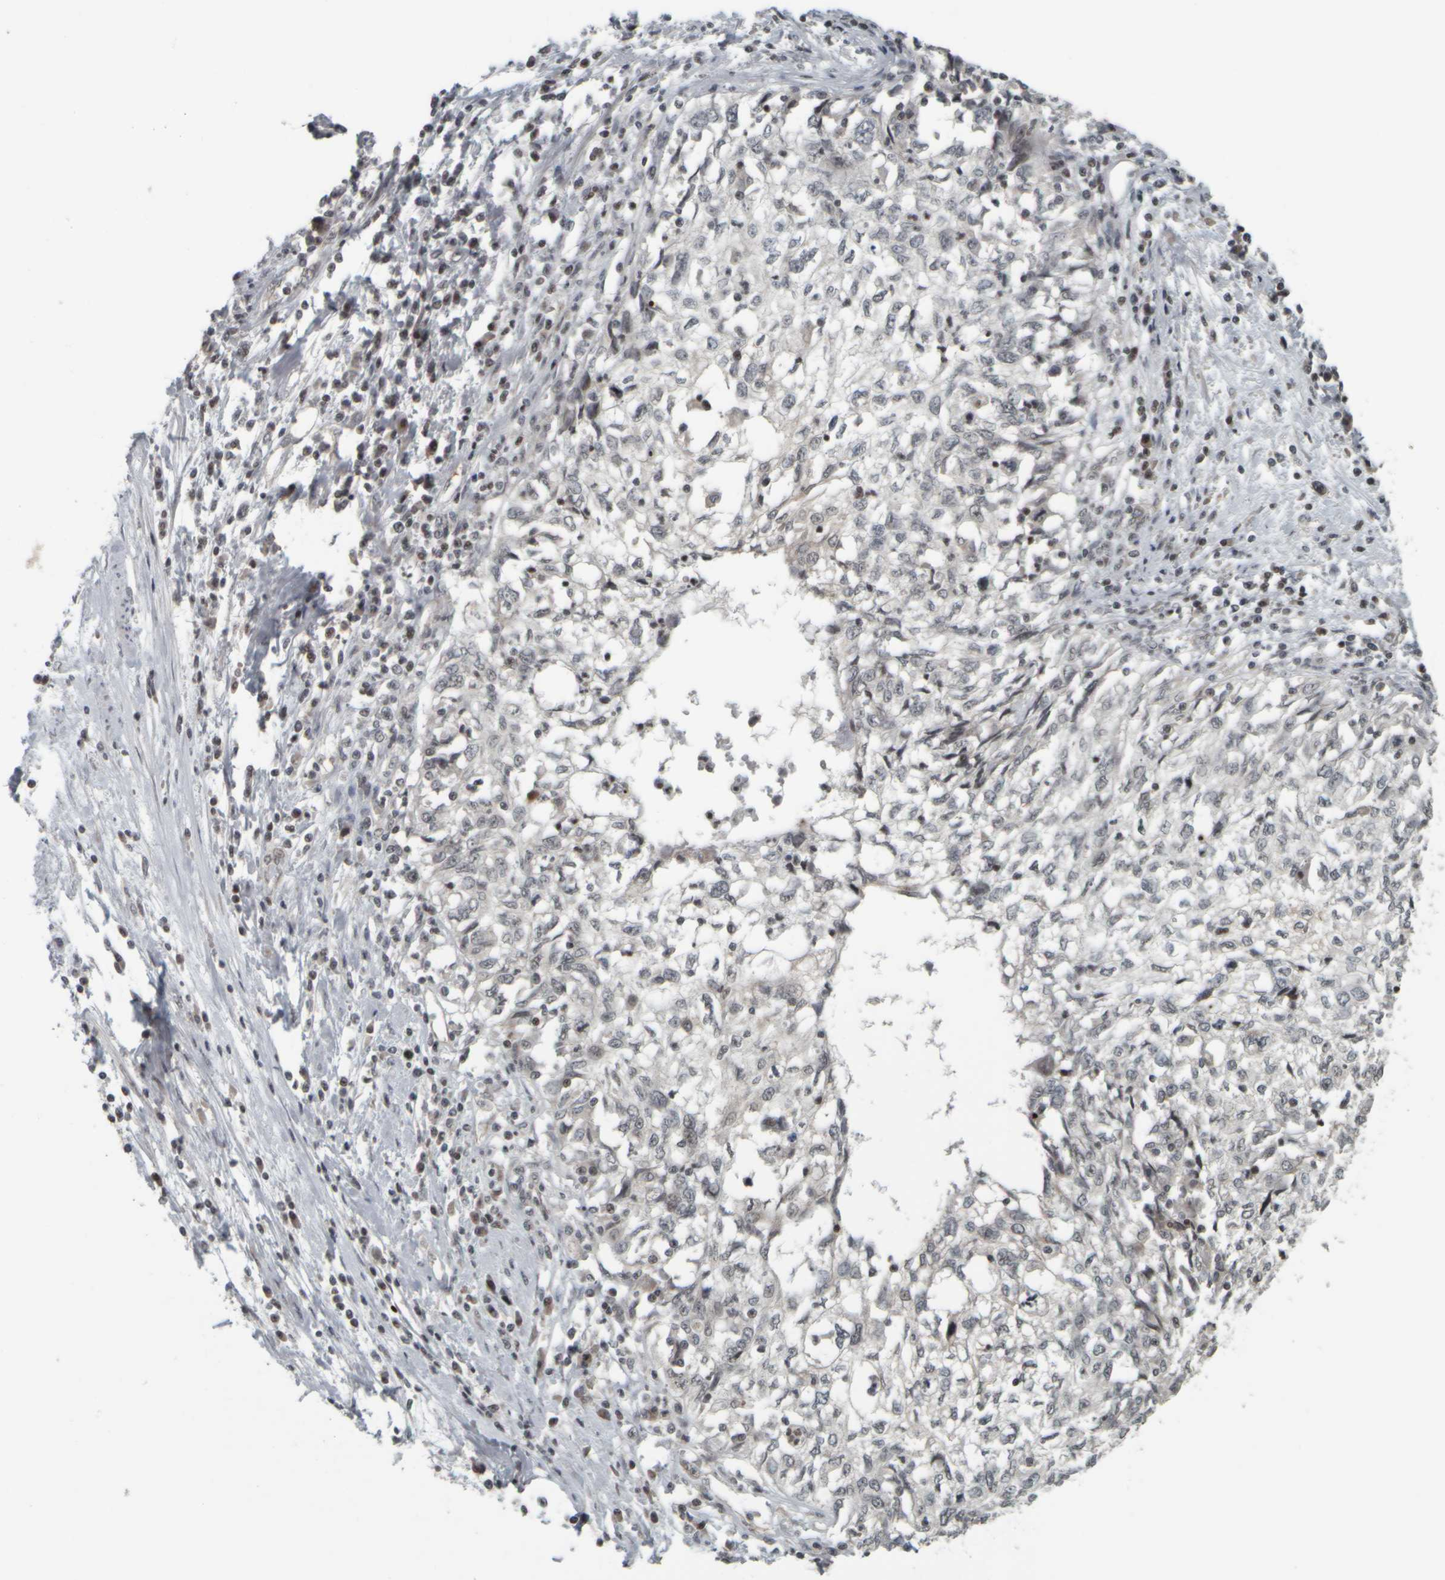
{"staining": {"intensity": "negative", "quantity": "none", "location": "none"}, "tissue": "cervical cancer", "cell_type": "Tumor cells", "image_type": "cancer", "snomed": [{"axis": "morphology", "description": "Squamous cell carcinoma, NOS"}, {"axis": "topography", "description": "Cervix"}], "caption": "The immunohistochemistry (IHC) image has no significant positivity in tumor cells of squamous cell carcinoma (cervical) tissue.", "gene": "NAPG", "patient": {"sex": "female", "age": 57}}